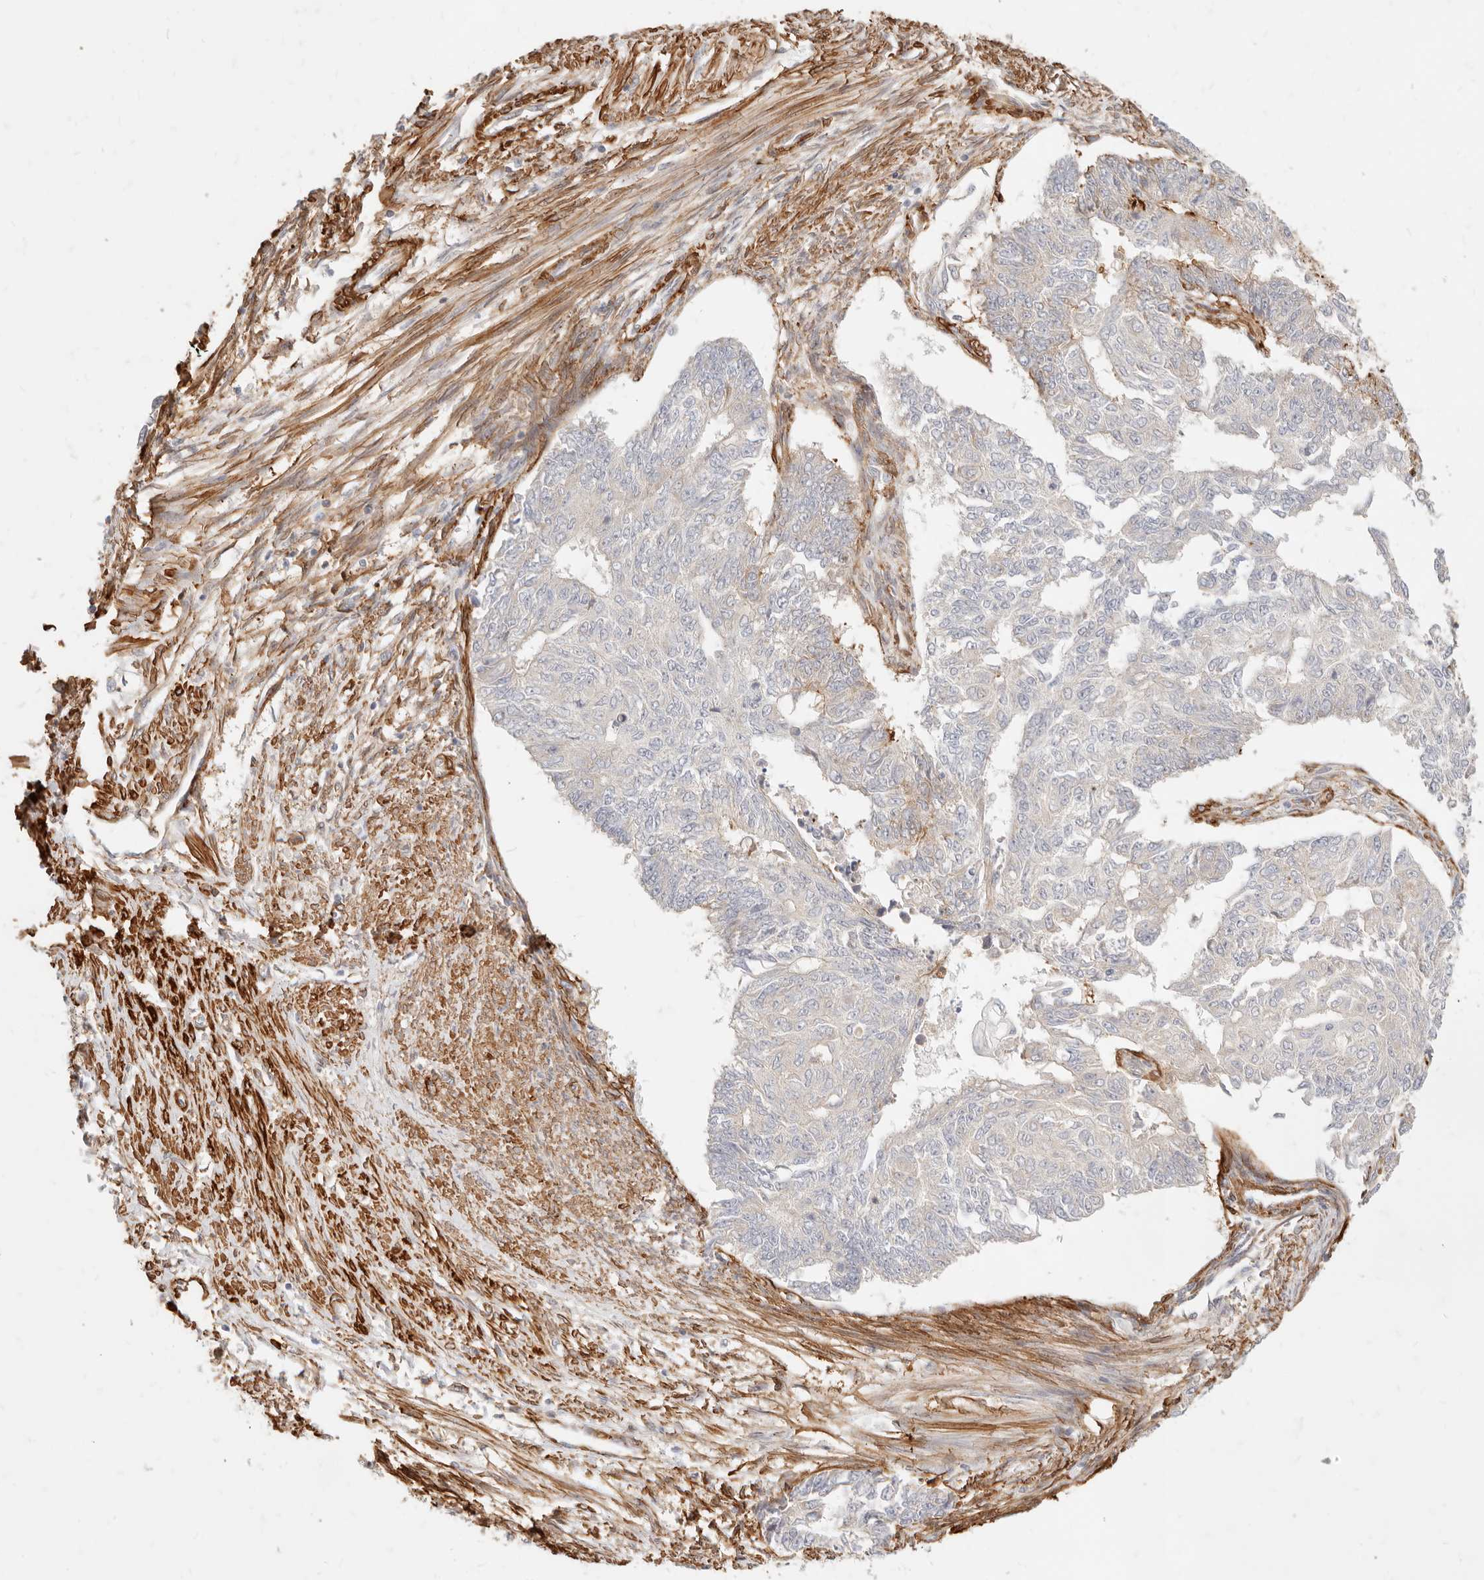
{"staining": {"intensity": "negative", "quantity": "none", "location": "none"}, "tissue": "endometrial cancer", "cell_type": "Tumor cells", "image_type": "cancer", "snomed": [{"axis": "morphology", "description": "Adenocarcinoma, NOS"}, {"axis": "topography", "description": "Endometrium"}], "caption": "An immunohistochemistry micrograph of endometrial adenocarcinoma is shown. There is no staining in tumor cells of endometrial adenocarcinoma.", "gene": "TMTC2", "patient": {"sex": "female", "age": 32}}